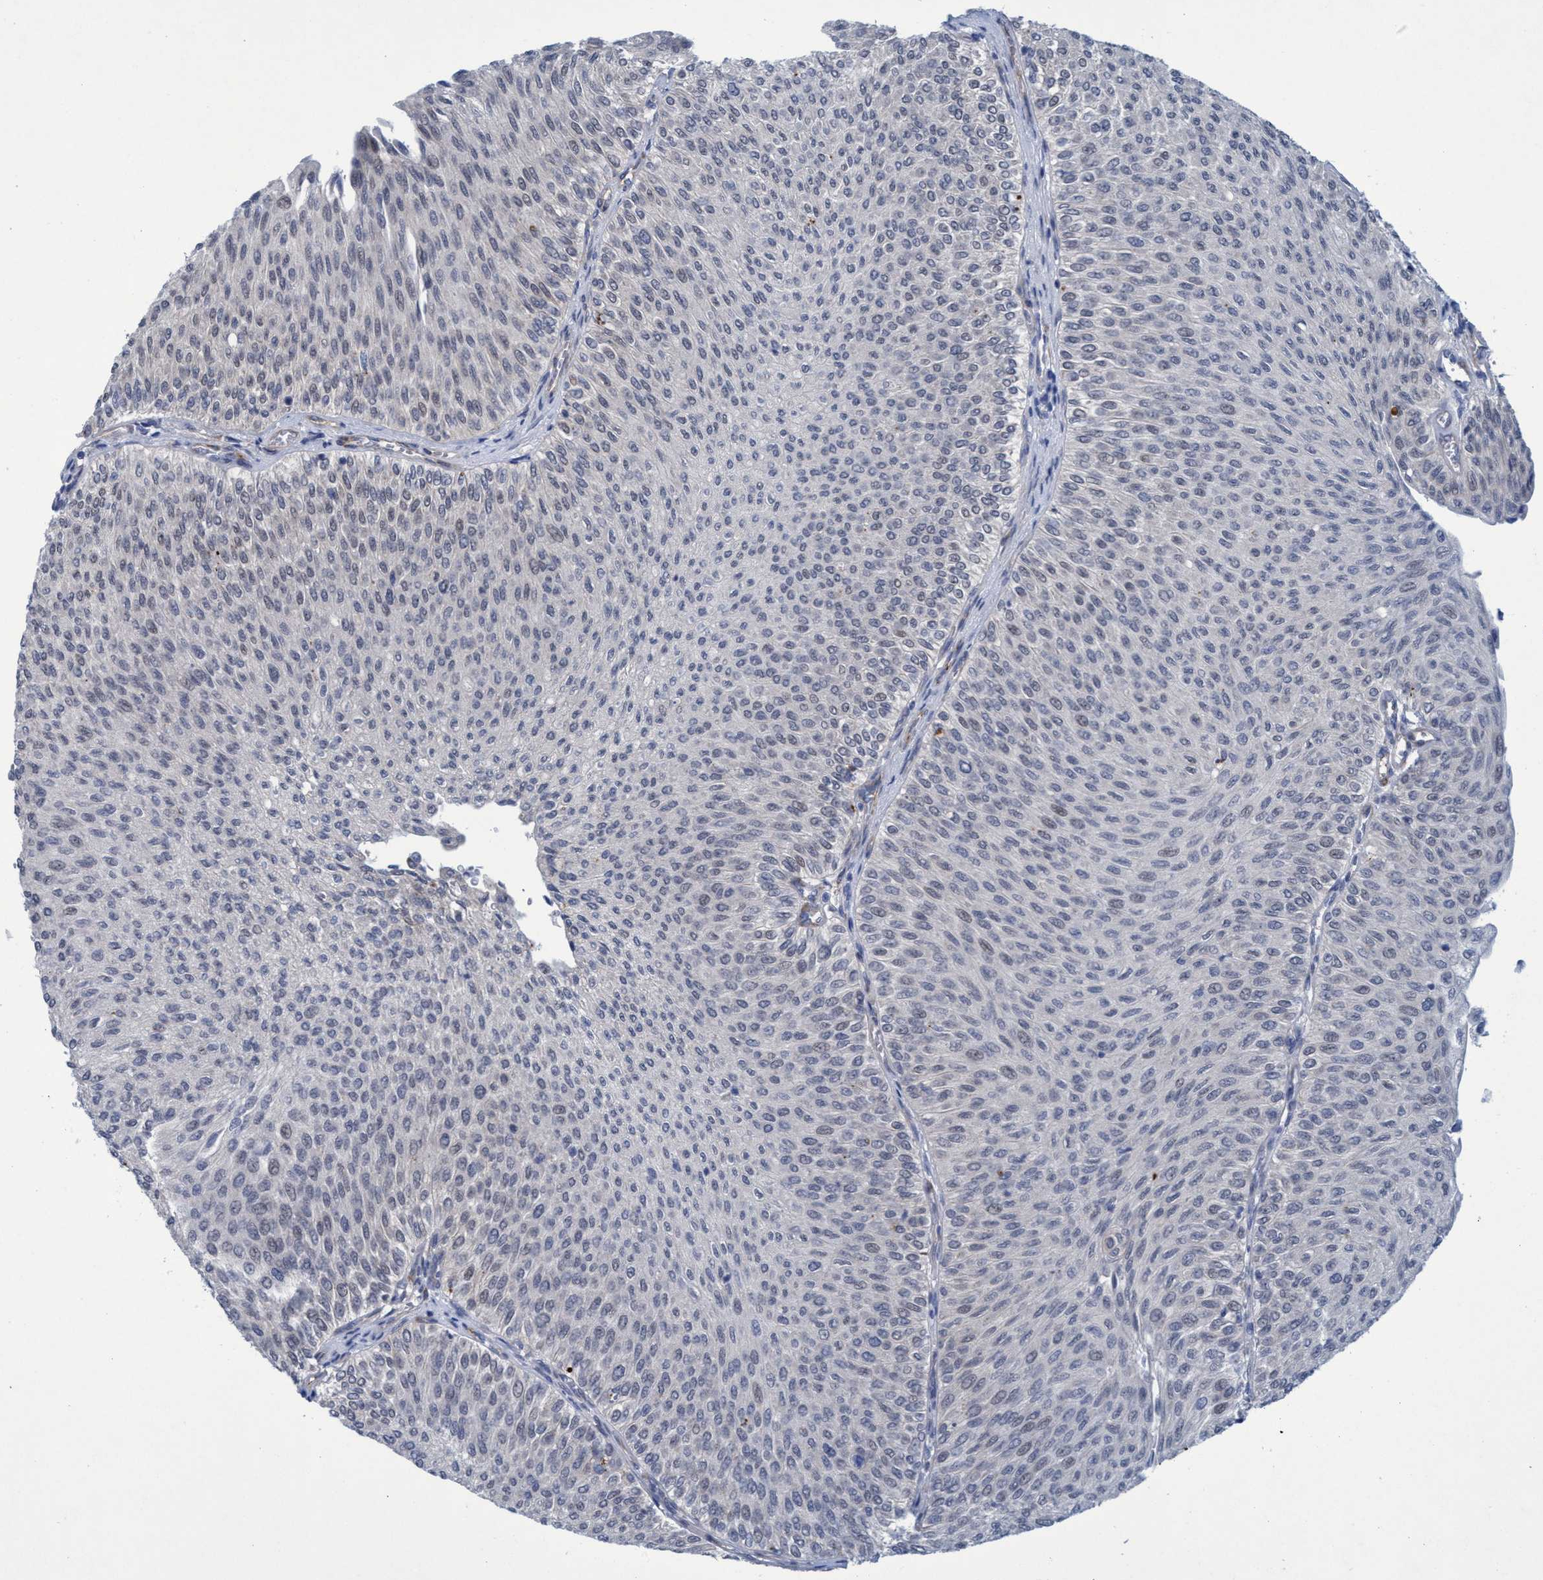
{"staining": {"intensity": "negative", "quantity": "none", "location": "none"}, "tissue": "urothelial cancer", "cell_type": "Tumor cells", "image_type": "cancer", "snomed": [{"axis": "morphology", "description": "Urothelial carcinoma, Low grade"}, {"axis": "topography", "description": "Urinary bladder"}], "caption": "DAB immunohistochemical staining of human urothelial cancer demonstrates no significant expression in tumor cells. (Stains: DAB (3,3'-diaminobenzidine) immunohistochemistry with hematoxylin counter stain, Microscopy: brightfield microscopy at high magnification).", "gene": "SLC43A2", "patient": {"sex": "male", "age": 78}}